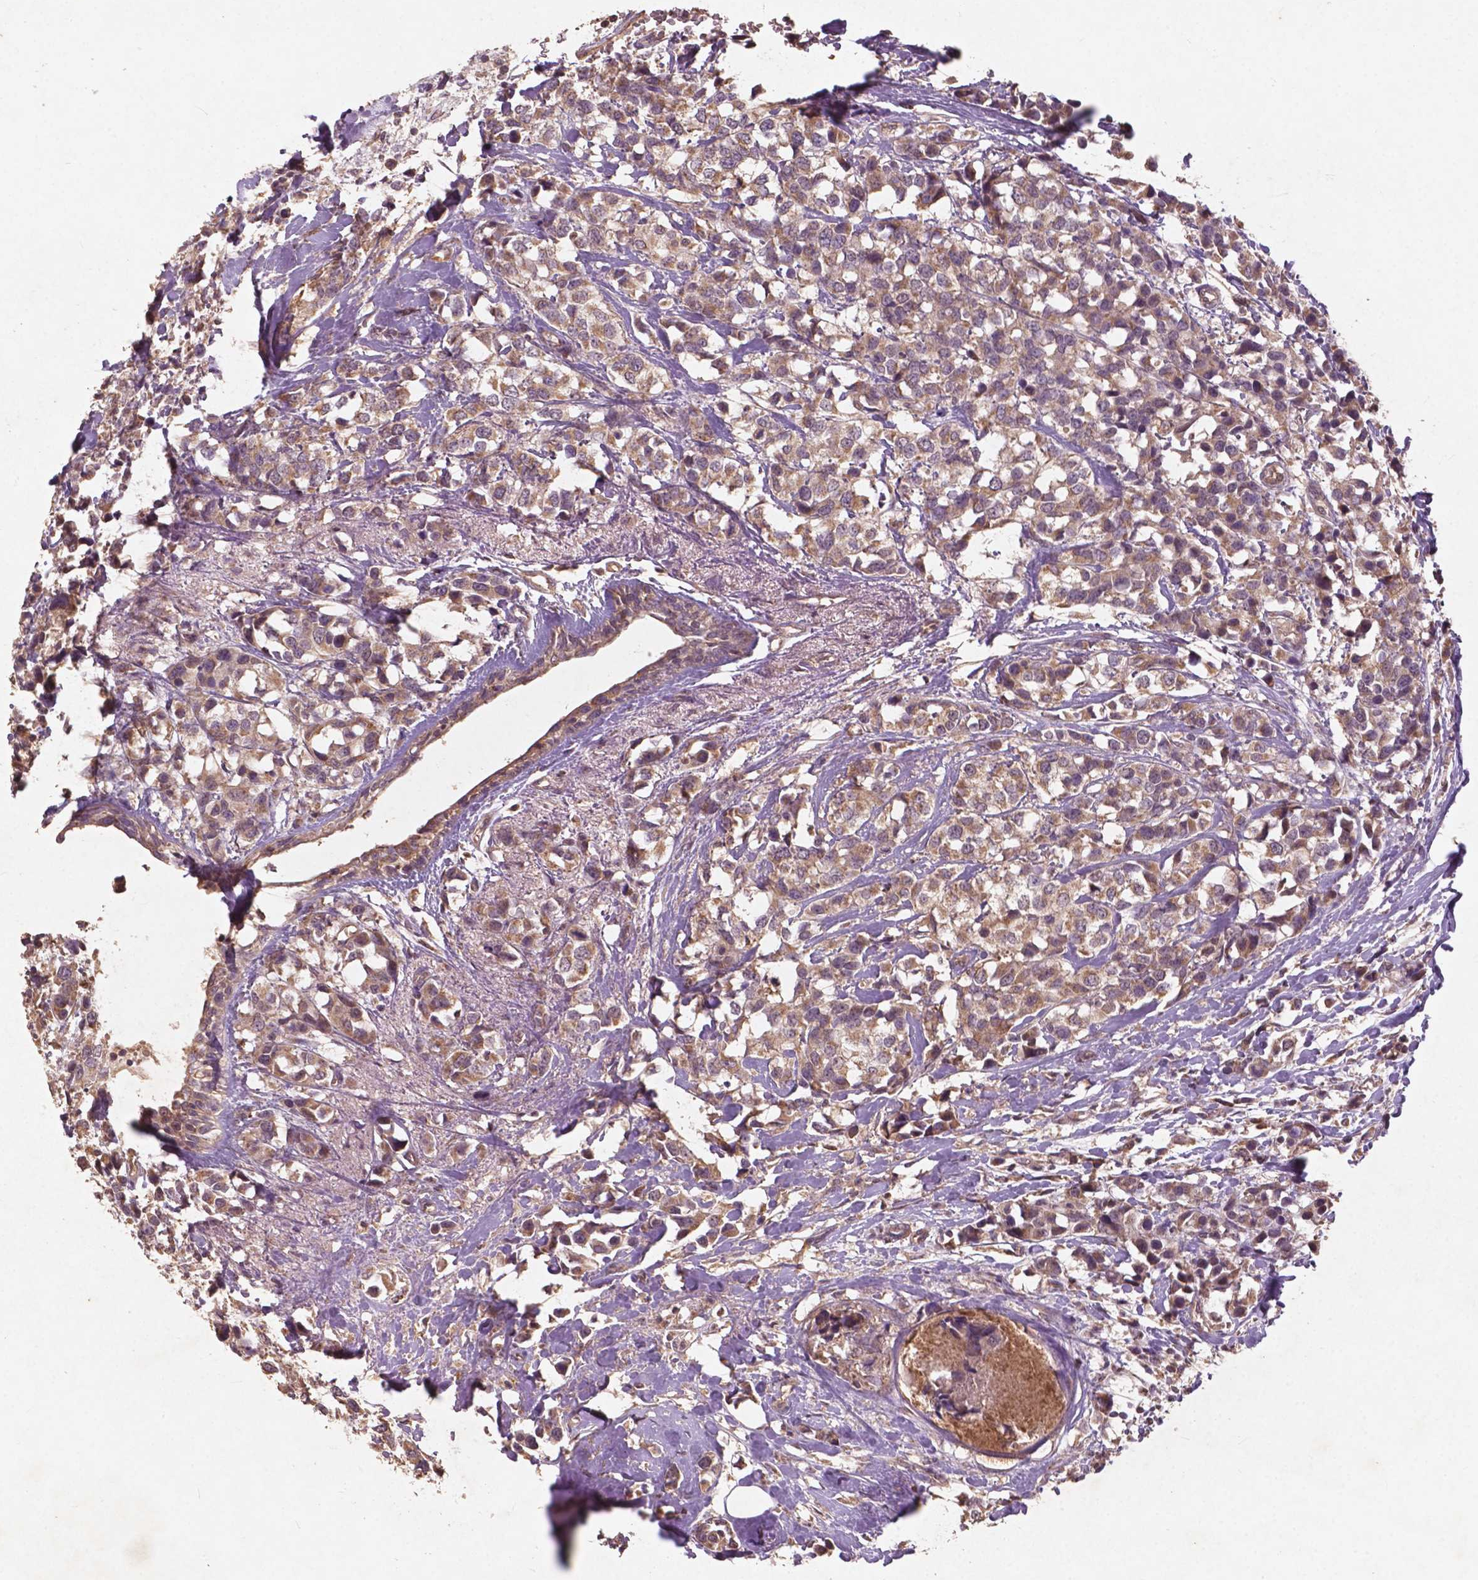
{"staining": {"intensity": "moderate", "quantity": ">75%", "location": "cytoplasmic/membranous"}, "tissue": "breast cancer", "cell_type": "Tumor cells", "image_type": "cancer", "snomed": [{"axis": "morphology", "description": "Lobular carcinoma"}, {"axis": "topography", "description": "Breast"}], "caption": "Immunohistochemical staining of human lobular carcinoma (breast) exhibits medium levels of moderate cytoplasmic/membranous staining in approximately >75% of tumor cells. (Brightfield microscopy of DAB IHC at high magnification).", "gene": "ST6GALNAC5", "patient": {"sex": "female", "age": 59}}